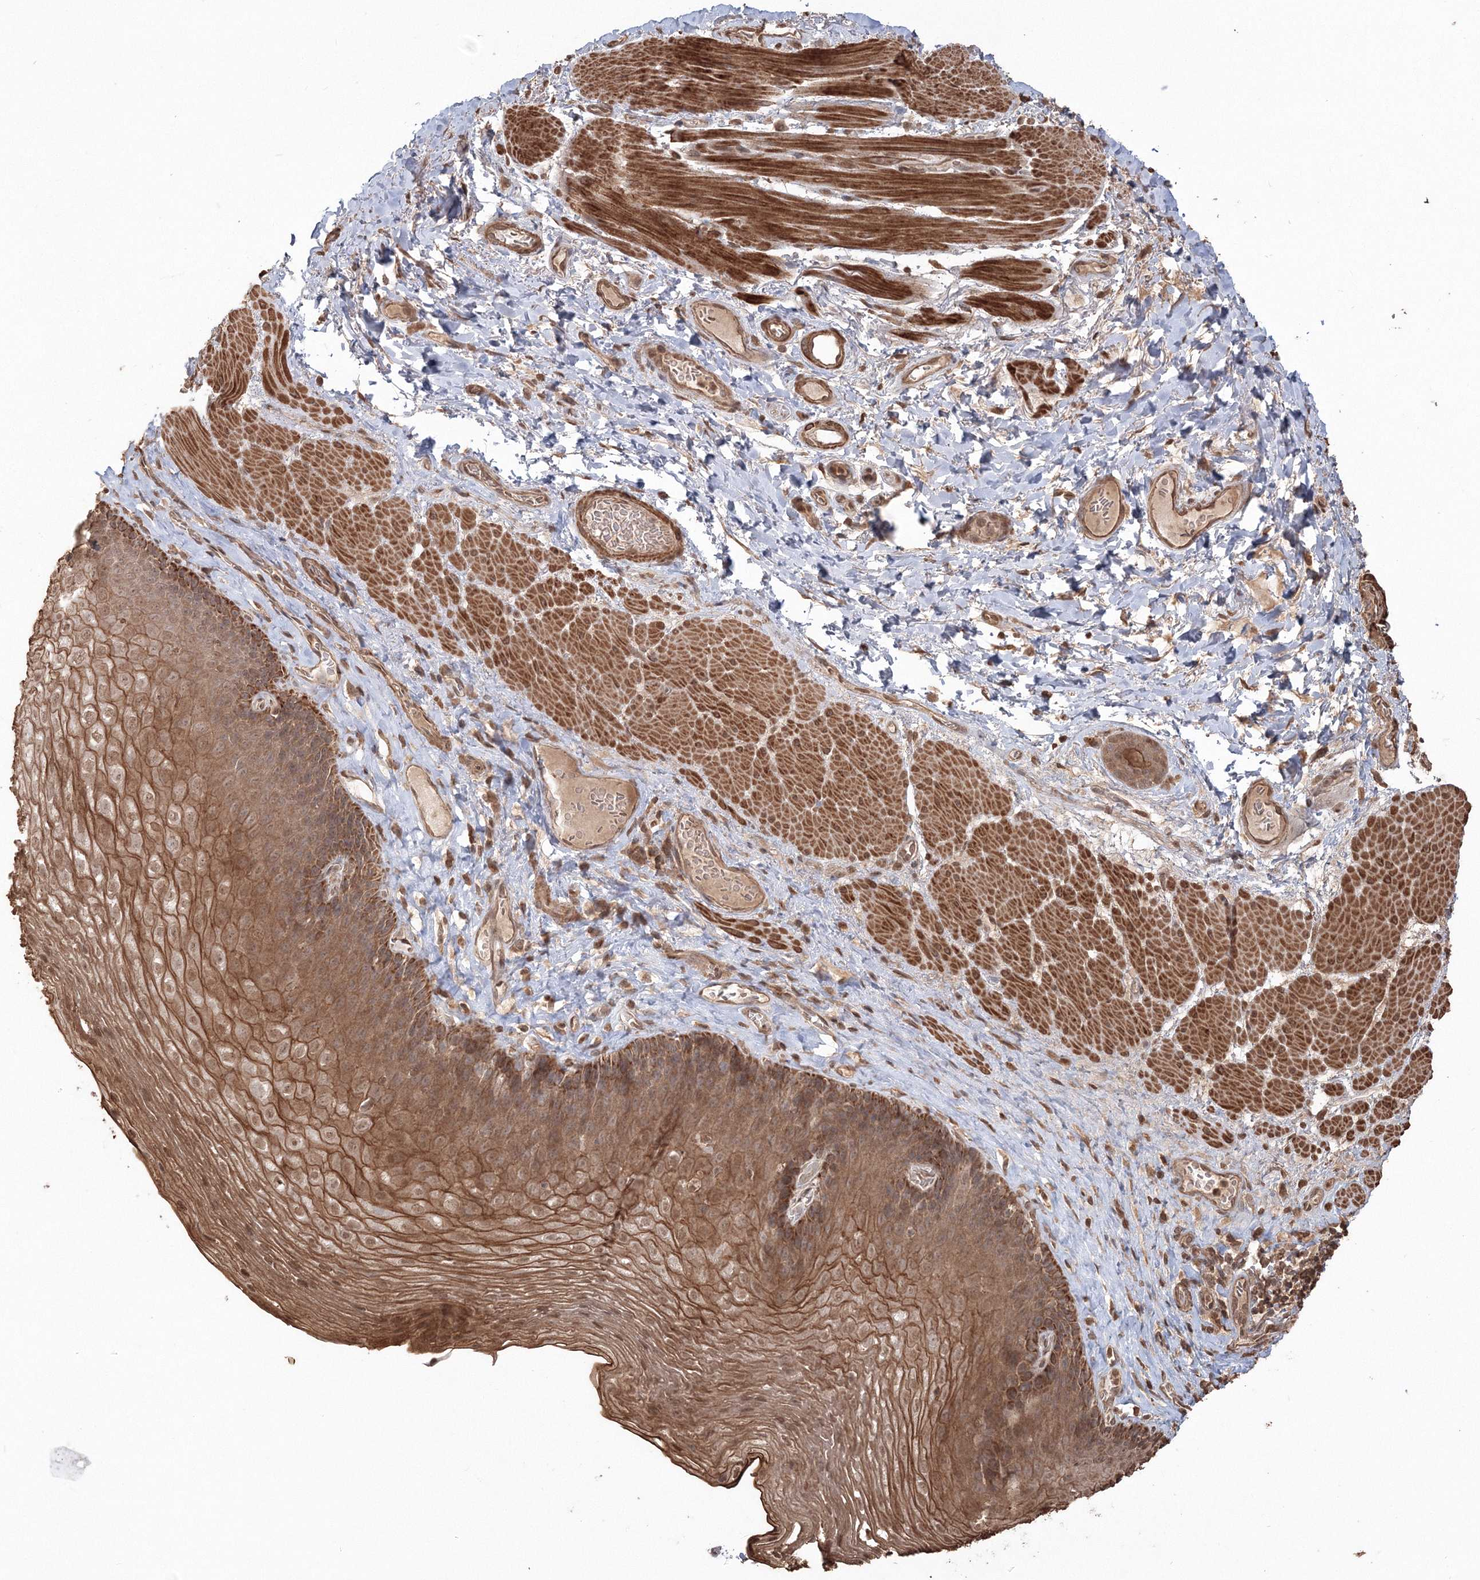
{"staining": {"intensity": "moderate", "quantity": ">75%", "location": "cytoplasmic/membranous,nuclear"}, "tissue": "esophagus", "cell_type": "Squamous epithelial cells", "image_type": "normal", "snomed": [{"axis": "morphology", "description": "Normal tissue, NOS"}, {"axis": "topography", "description": "Esophagus"}], "caption": "Protein expression analysis of benign human esophagus reveals moderate cytoplasmic/membranous,nuclear staining in approximately >75% of squamous epithelial cells. Nuclei are stained in blue.", "gene": "CCDC122", "patient": {"sex": "female", "age": 66}}